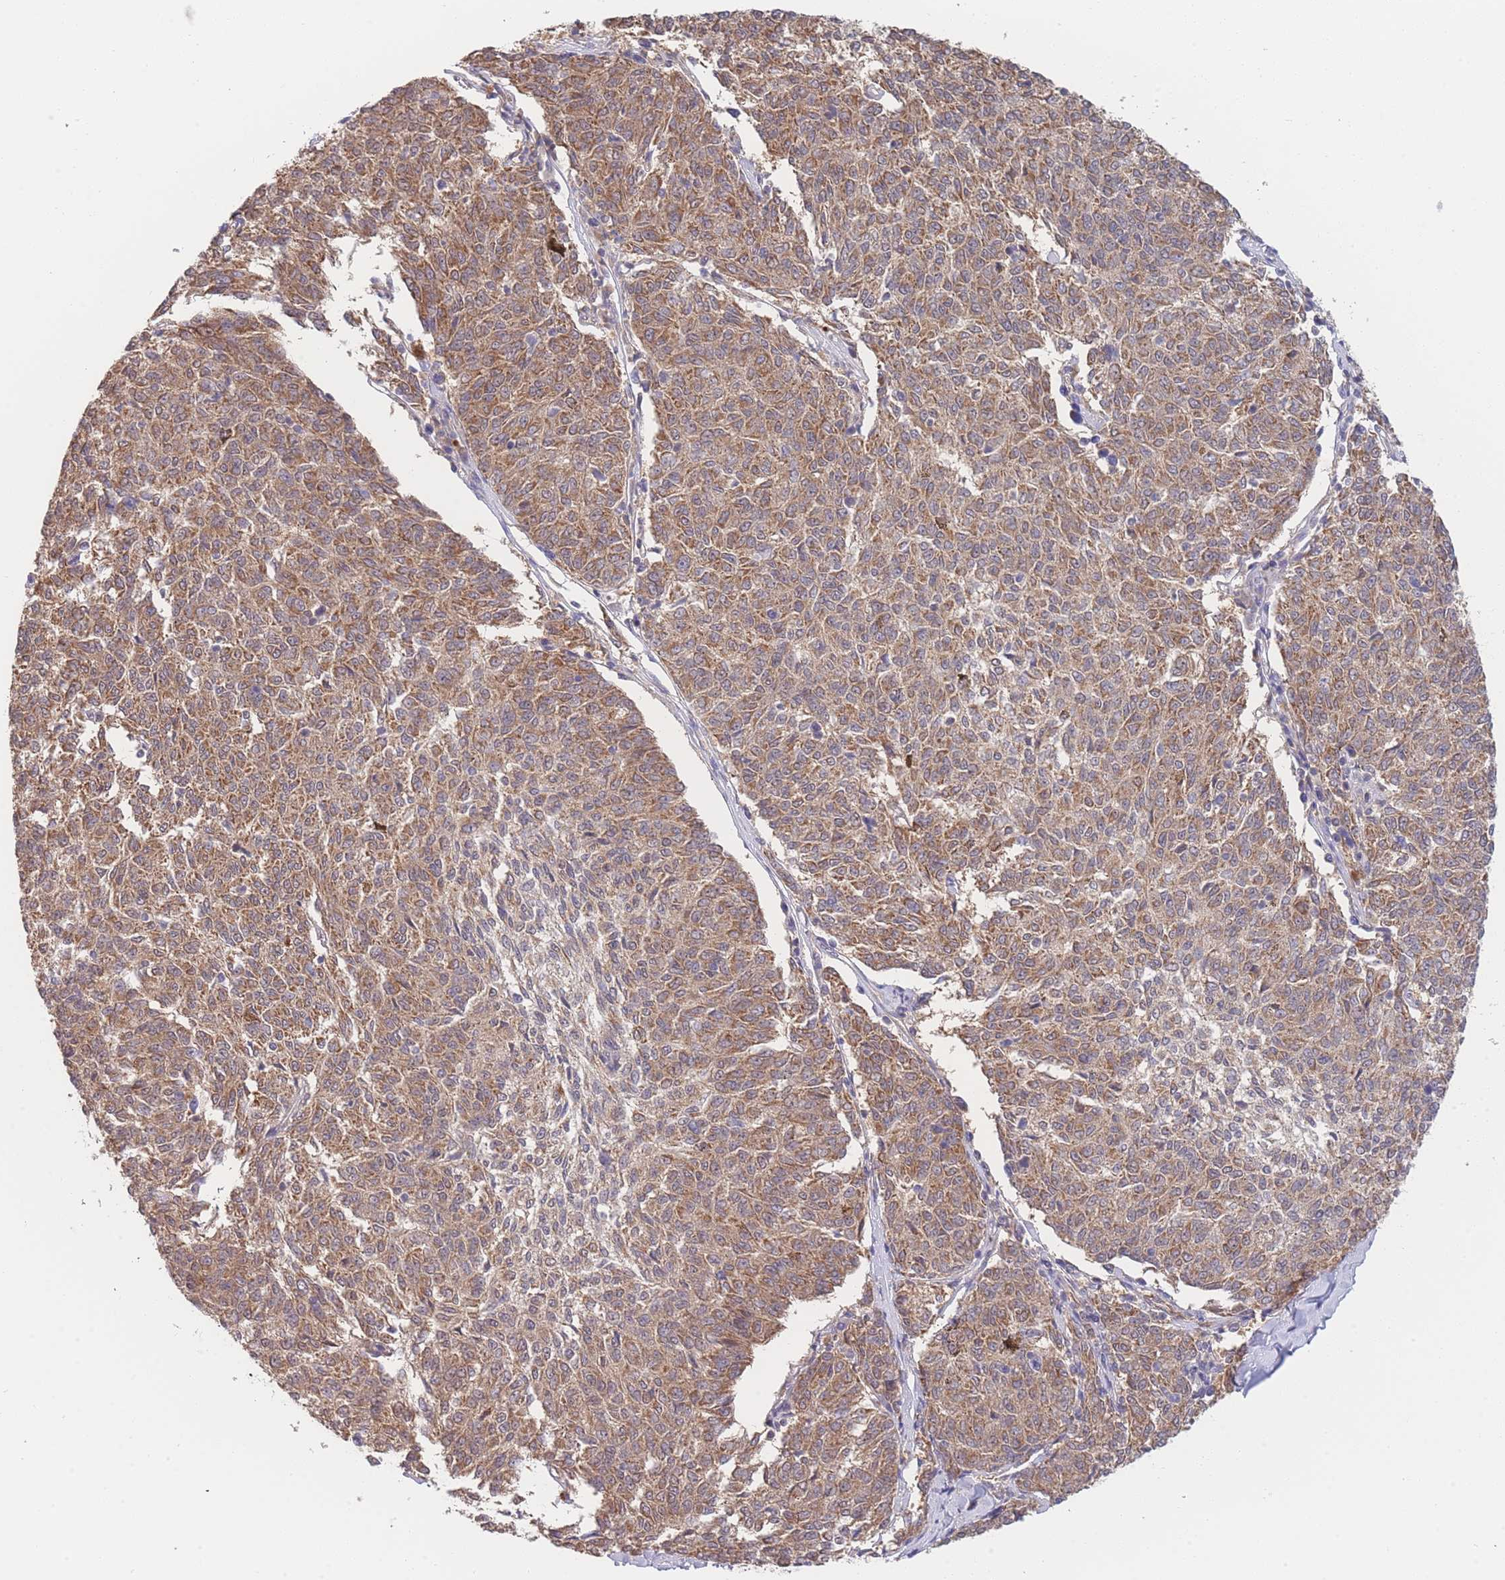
{"staining": {"intensity": "moderate", "quantity": ">75%", "location": "cytoplasmic/membranous"}, "tissue": "melanoma", "cell_type": "Tumor cells", "image_type": "cancer", "snomed": [{"axis": "morphology", "description": "Malignant melanoma, NOS"}, {"axis": "topography", "description": "Skin"}], "caption": "Immunohistochemical staining of melanoma shows medium levels of moderate cytoplasmic/membranous positivity in about >75% of tumor cells.", "gene": "MRPS18B", "patient": {"sex": "female", "age": 72}}